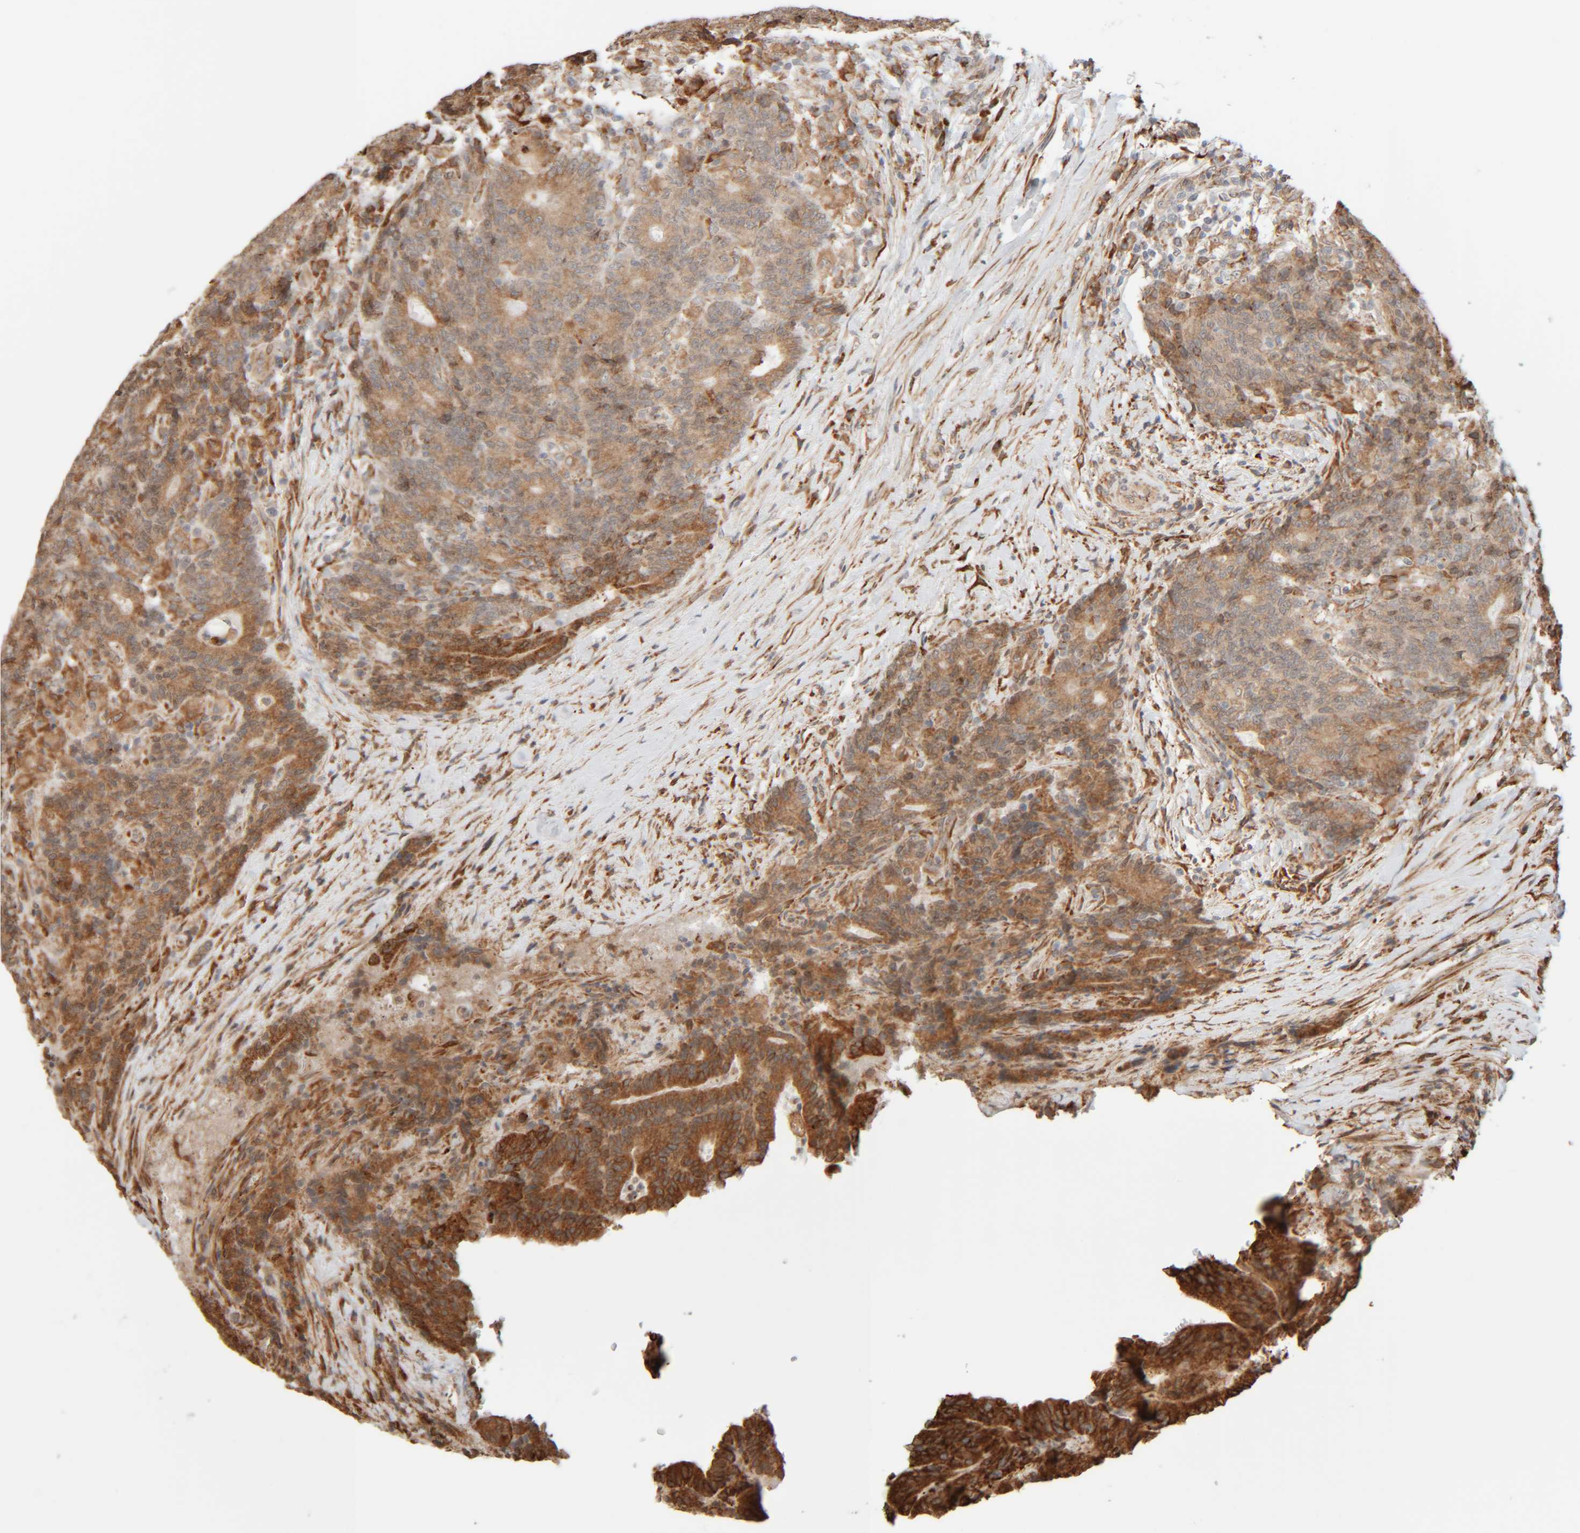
{"staining": {"intensity": "moderate", "quantity": ">75%", "location": "cytoplasmic/membranous"}, "tissue": "colorectal cancer", "cell_type": "Tumor cells", "image_type": "cancer", "snomed": [{"axis": "morphology", "description": "Normal tissue, NOS"}, {"axis": "morphology", "description": "Adenocarcinoma, NOS"}, {"axis": "topography", "description": "Colon"}], "caption": "Colorectal cancer stained for a protein demonstrates moderate cytoplasmic/membranous positivity in tumor cells.", "gene": "INTS1", "patient": {"sex": "female", "age": 75}}